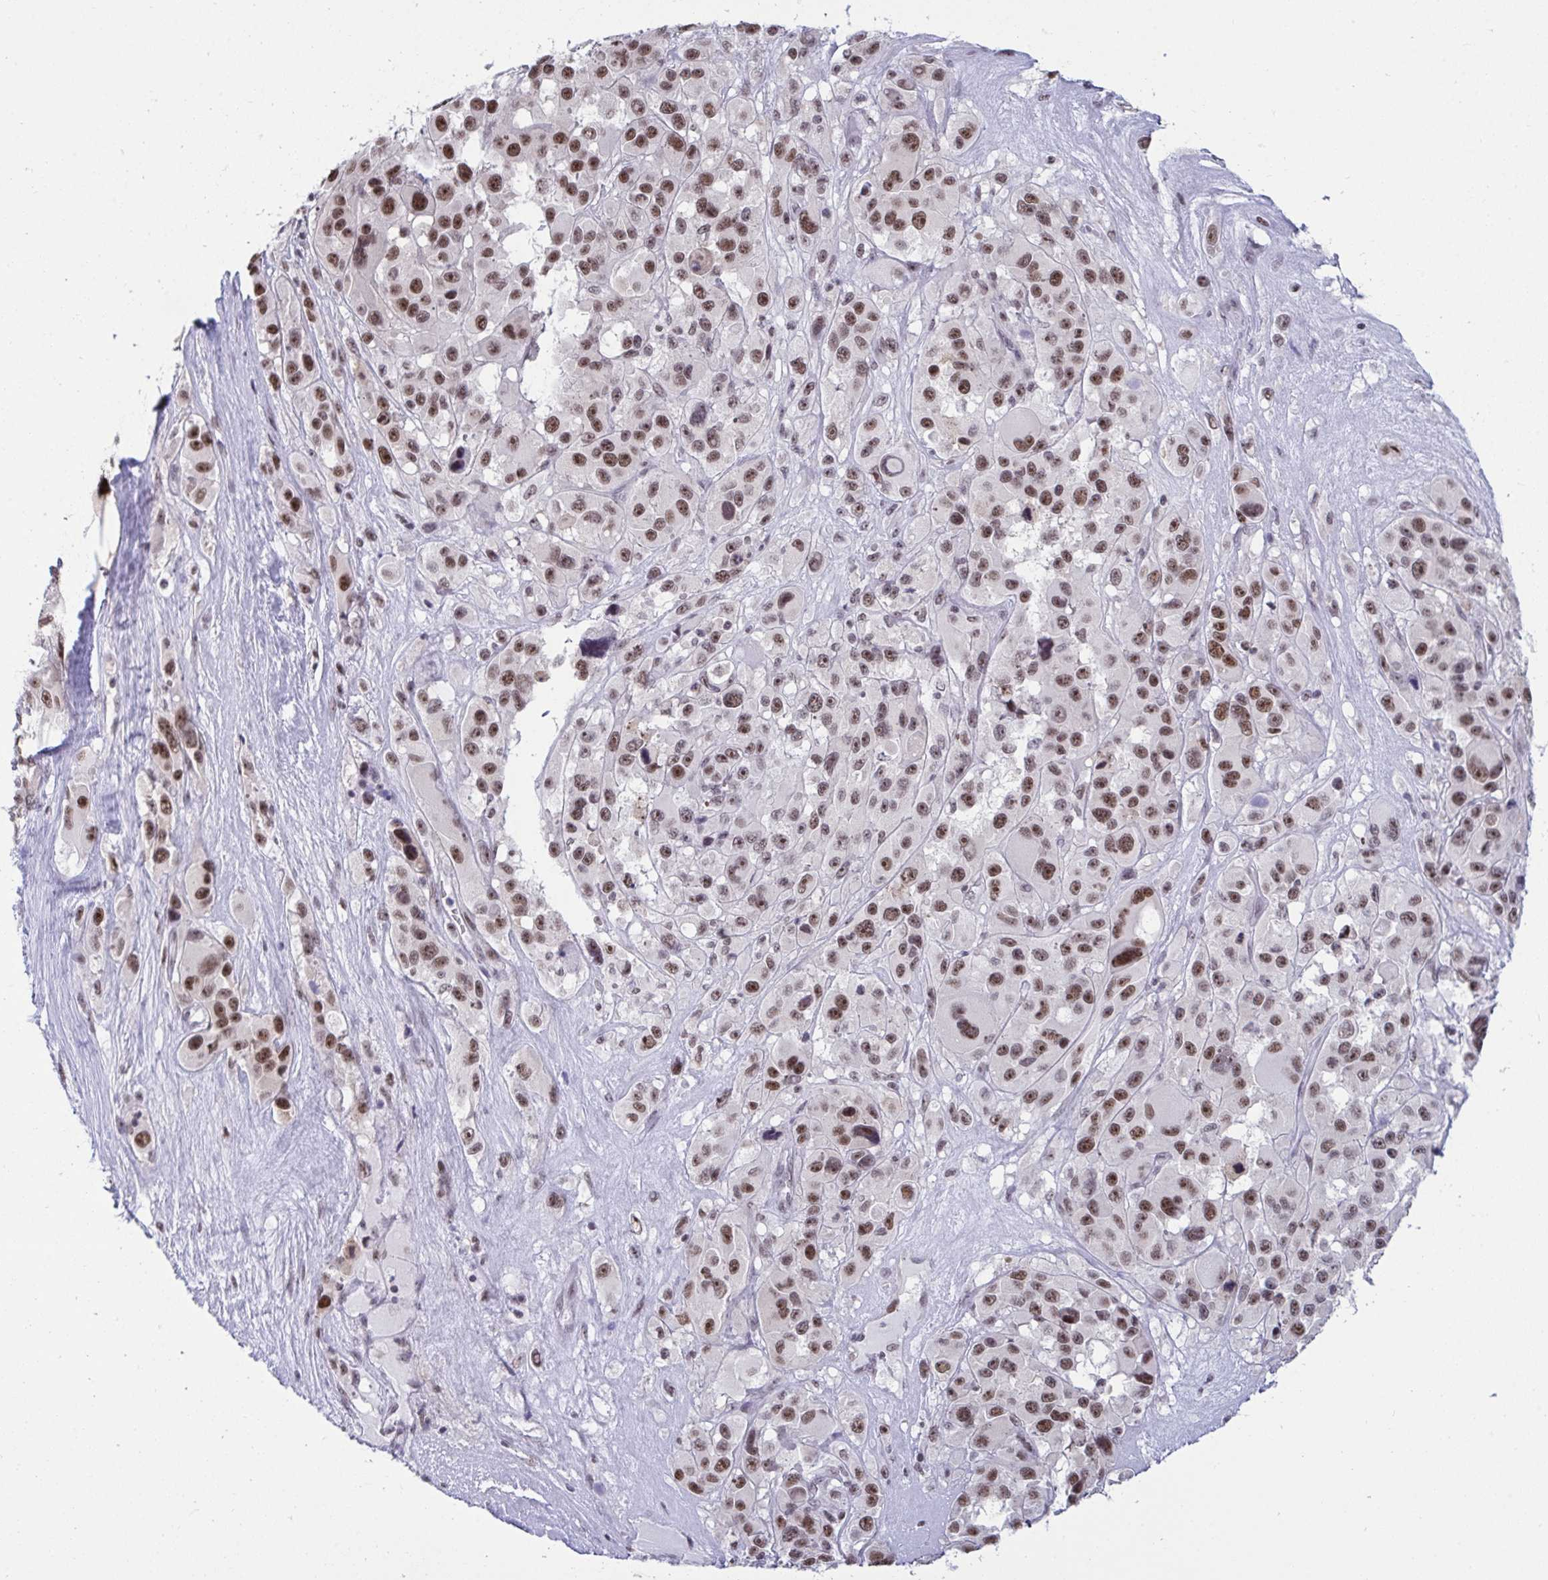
{"staining": {"intensity": "strong", "quantity": ">75%", "location": "nuclear"}, "tissue": "melanoma", "cell_type": "Tumor cells", "image_type": "cancer", "snomed": [{"axis": "morphology", "description": "Malignant melanoma, Metastatic site"}, {"axis": "topography", "description": "Lymph node"}], "caption": "Tumor cells reveal high levels of strong nuclear positivity in approximately >75% of cells in malignant melanoma (metastatic site).", "gene": "SUPT16H", "patient": {"sex": "female", "age": 65}}